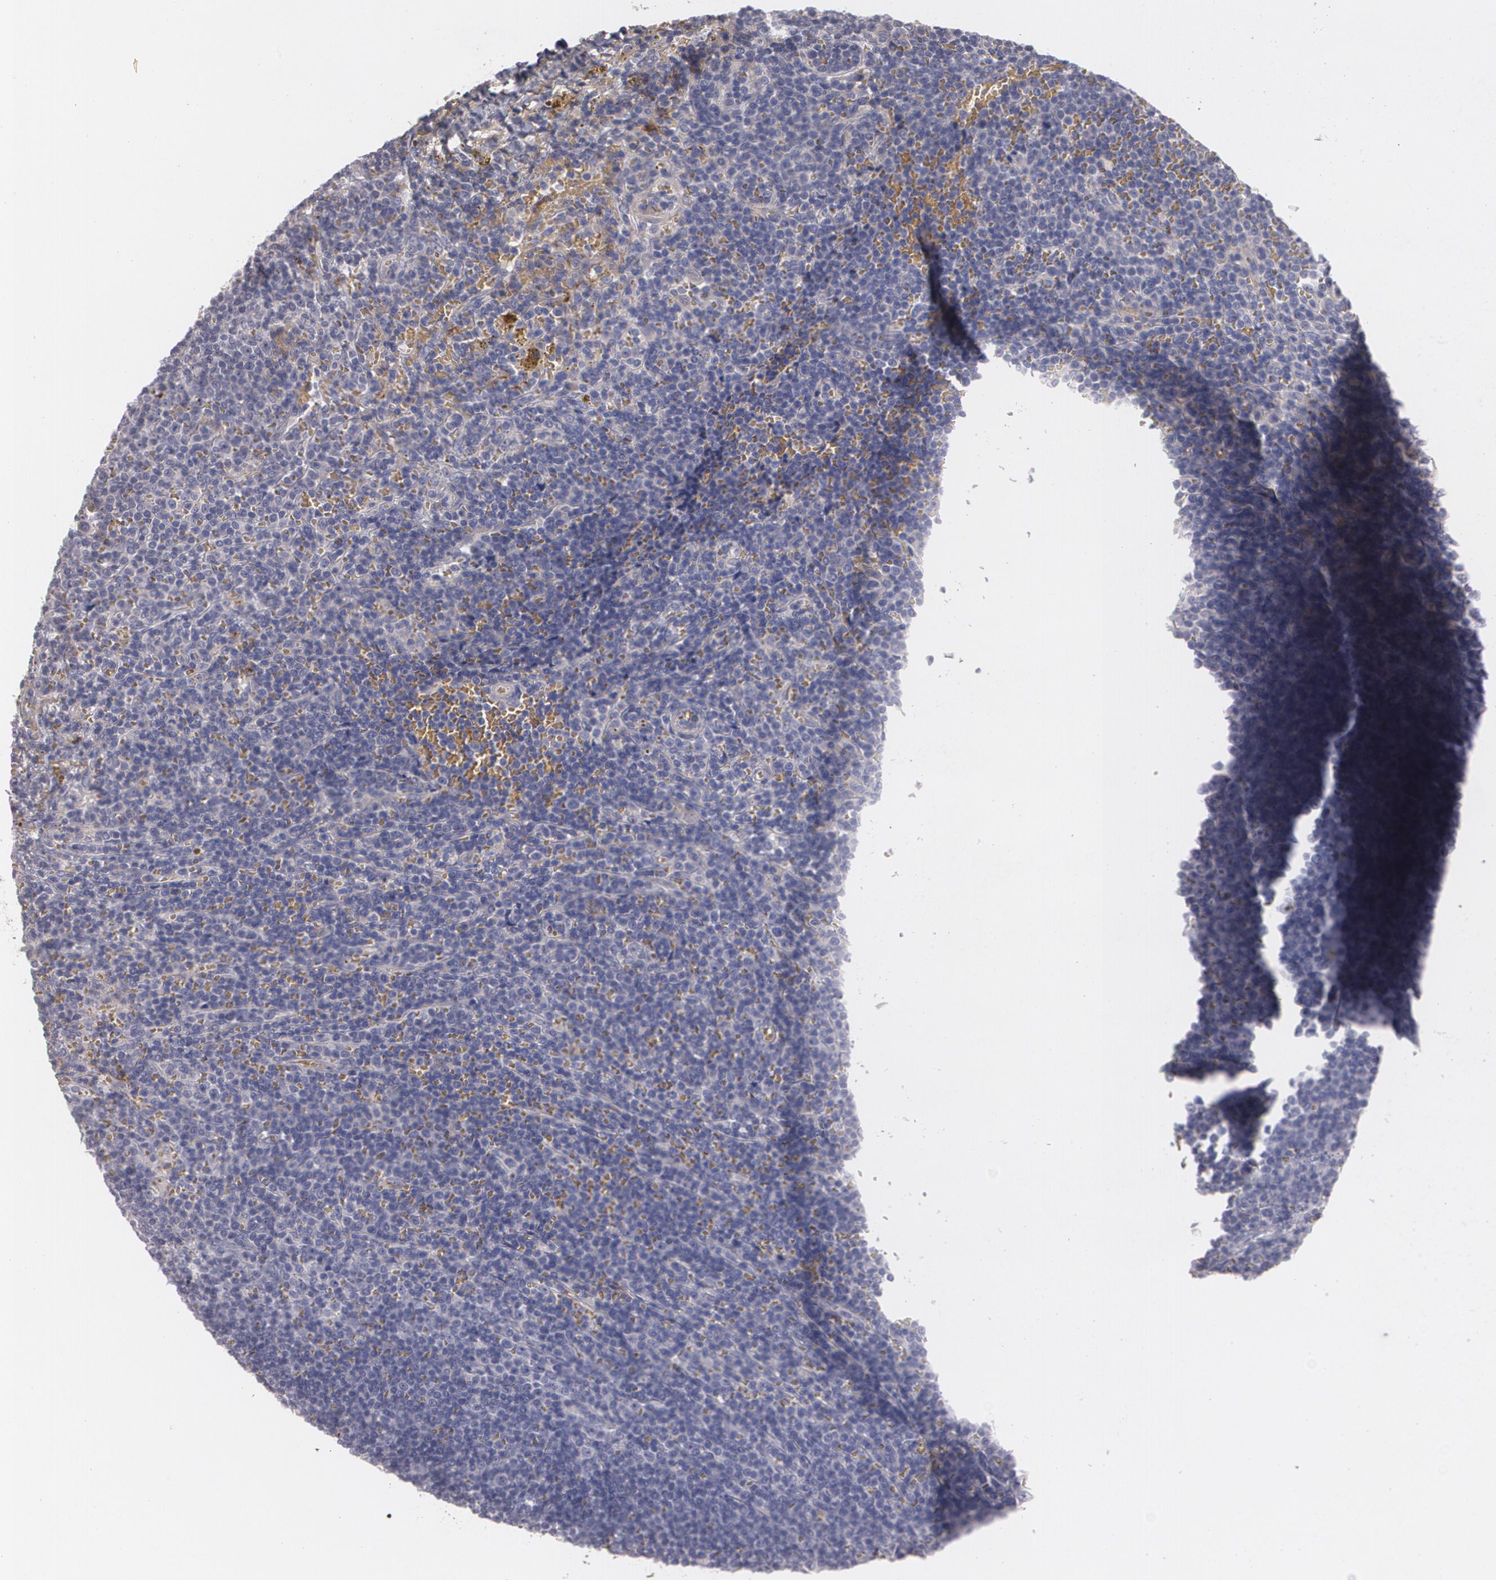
{"staining": {"intensity": "negative", "quantity": "none", "location": "none"}, "tissue": "lymphoma", "cell_type": "Tumor cells", "image_type": "cancer", "snomed": [{"axis": "morphology", "description": "Malignant lymphoma, non-Hodgkin's type, Low grade"}, {"axis": "topography", "description": "Spleen"}], "caption": "A micrograph of malignant lymphoma, non-Hodgkin's type (low-grade) stained for a protein shows no brown staining in tumor cells.", "gene": "FBLN1", "patient": {"sex": "male", "age": 80}}